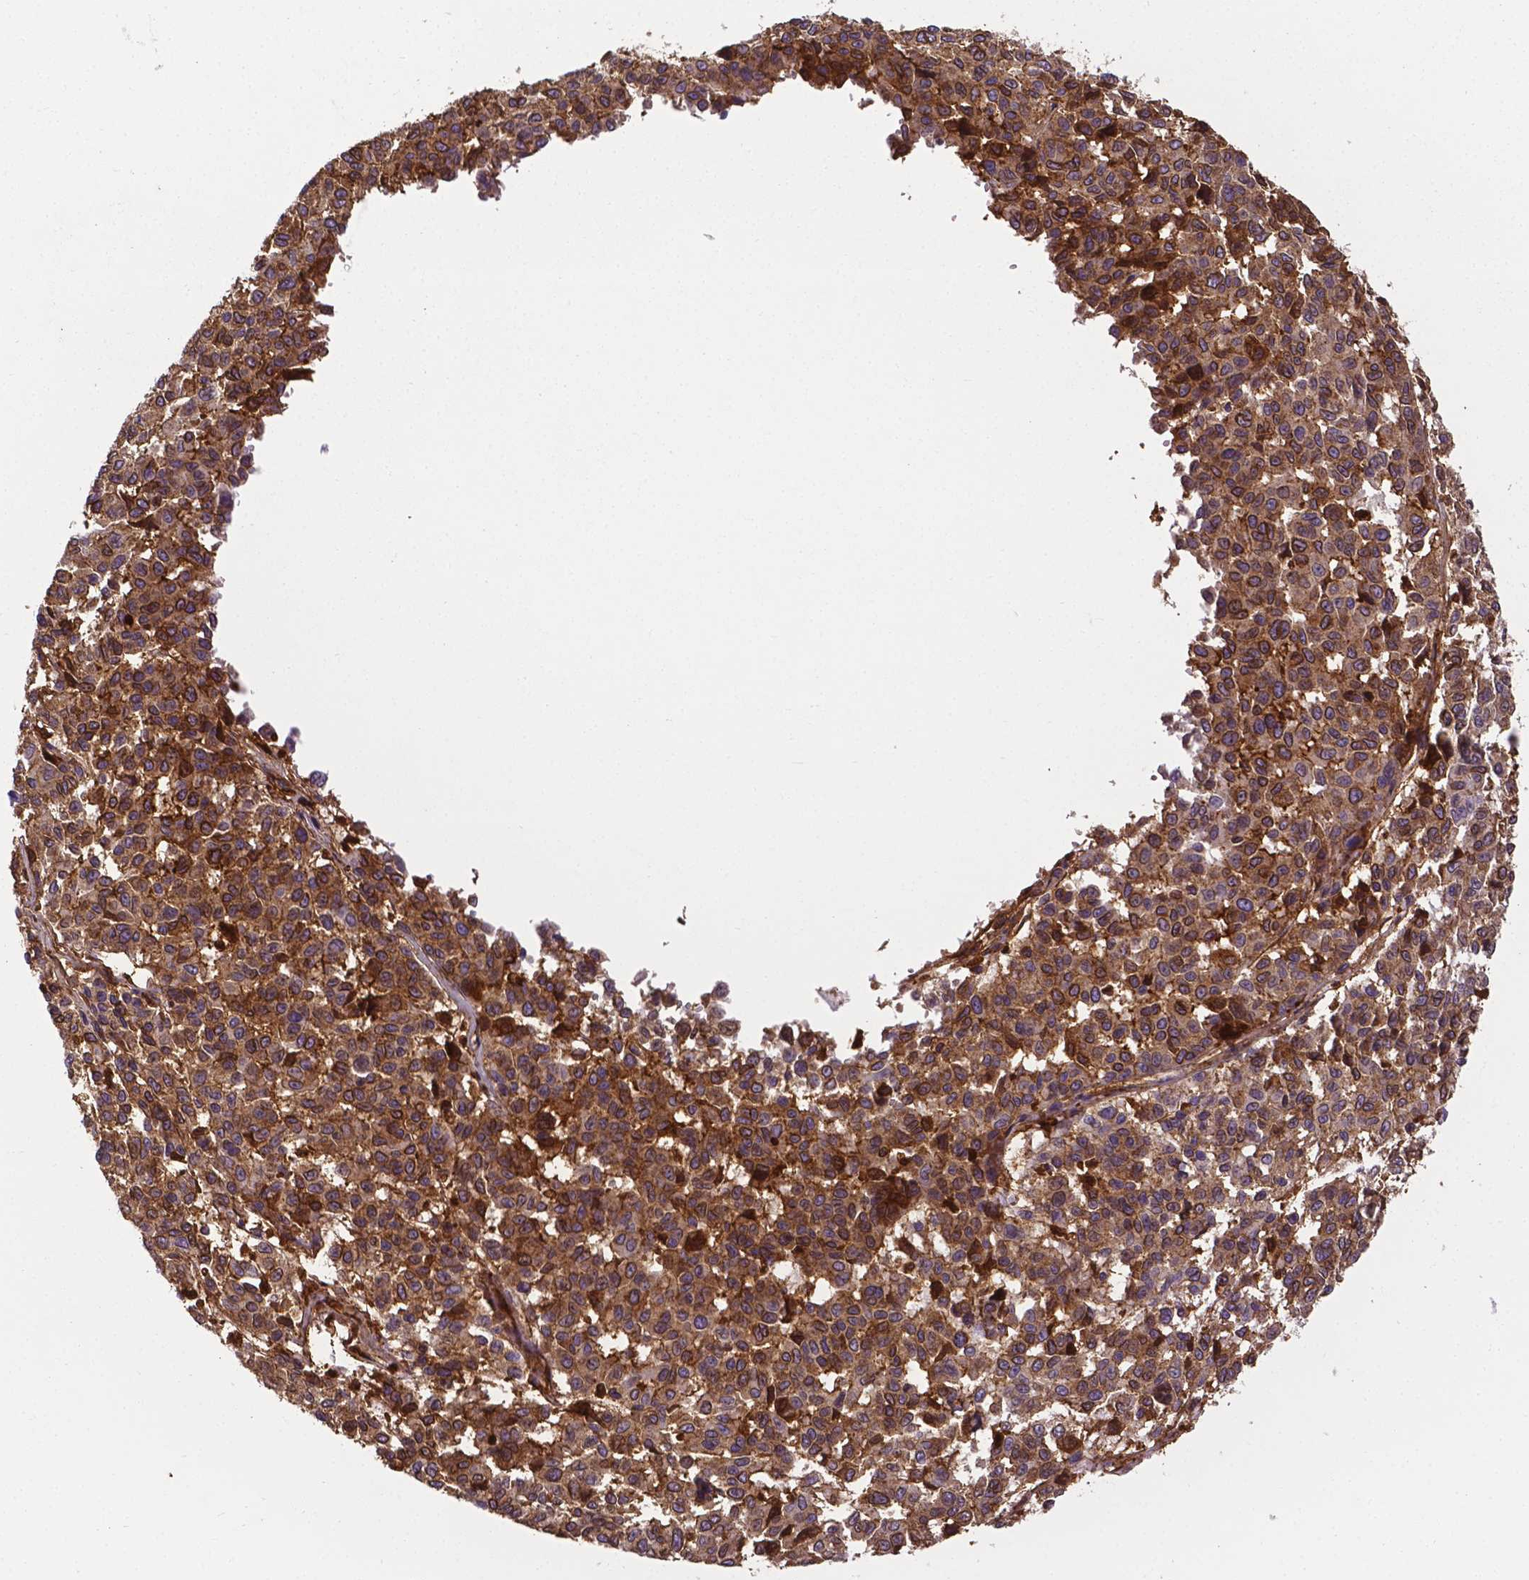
{"staining": {"intensity": "moderate", "quantity": "25%-75%", "location": "cytoplasmic/membranous"}, "tissue": "melanoma", "cell_type": "Tumor cells", "image_type": "cancer", "snomed": [{"axis": "morphology", "description": "Malignant melanoma, NOS"}, {"axis": "topography", "description": "Skin"}], "caption": "Tumor cells reveal moderate cytoplasmic/membranous expression in about 25%-75% of cells in melanoma.", "gene": "APOE", "patient": {"sex": "female", "age": 66}}